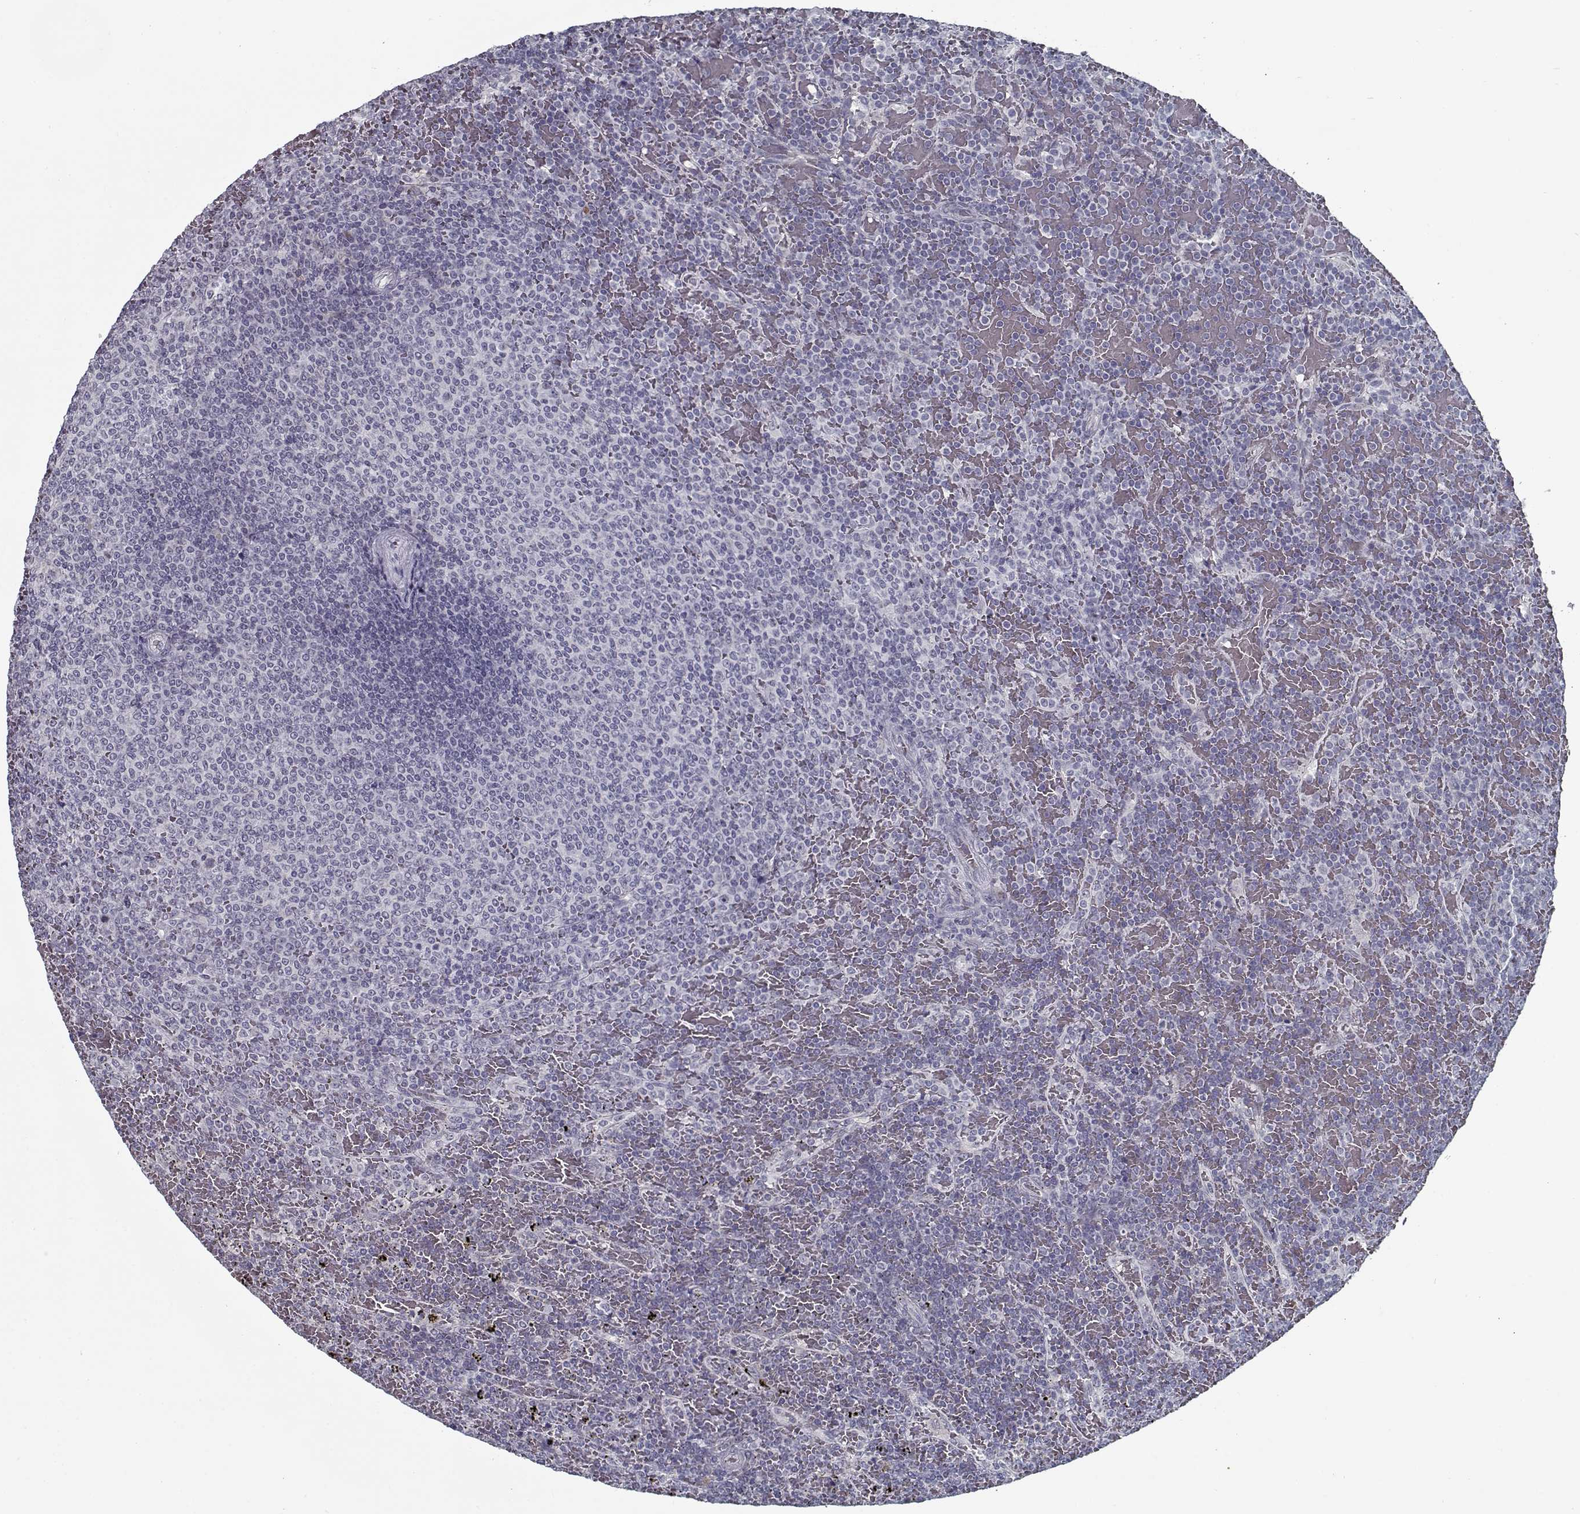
{"staining": {"intensity": "negative", "quantity": "none", "location": "none"}, "tissue": "lymphoma", "cell_type": "Tumor cells", "image_type": "cancer", "snomed": [{"axis": "morphology", "description": "Malignant lymphoma, non-Hodgkin's type, Low grade"}, {"axis": "topography", "description": "Spleen"}], "caption": "Protein analysis of low-grade malignant lymphoma, non-Hodgkin's type shows no significant positivity in tumor cells.", "gene": "SEC16B", "patient": {"sex": "female", "age": 77}}